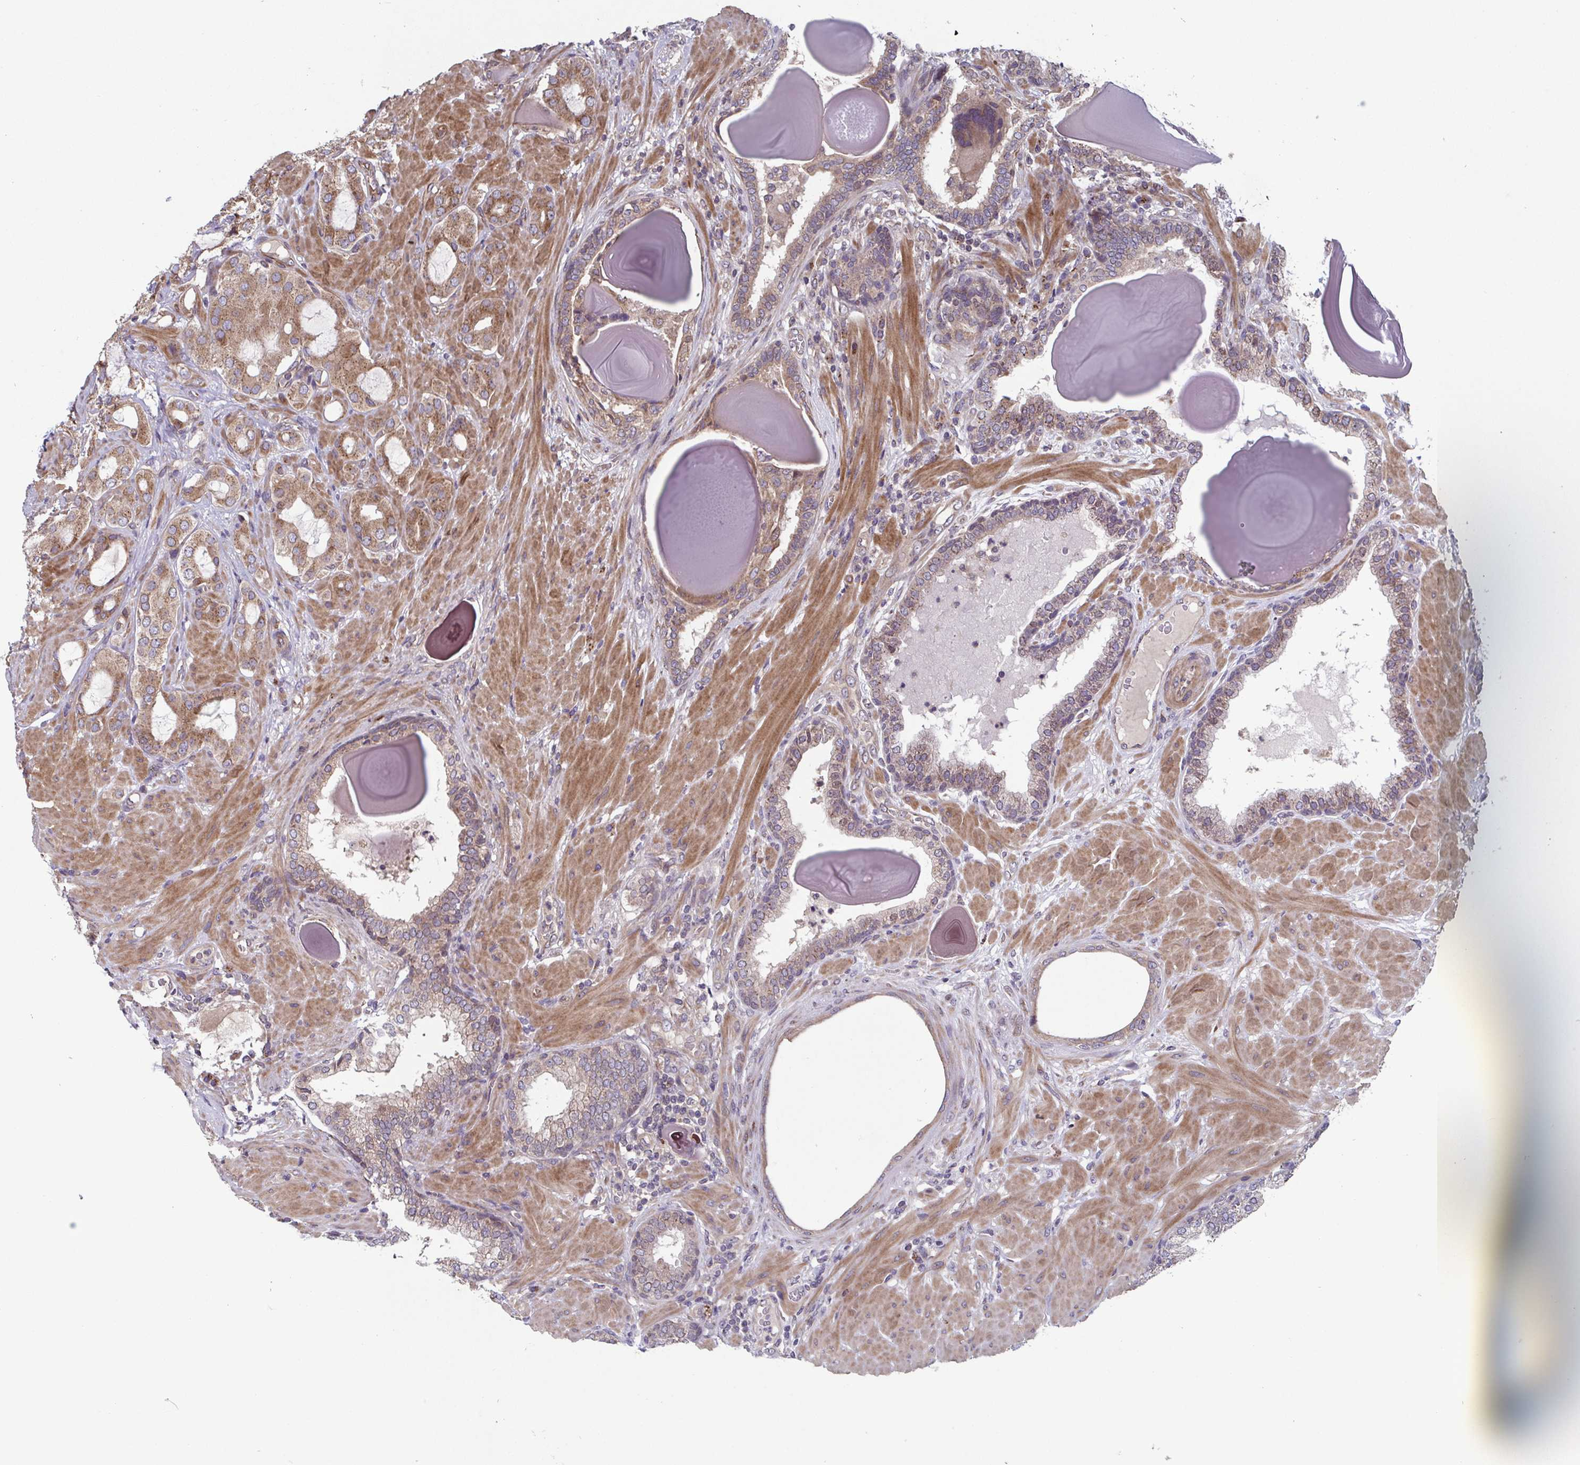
{"staining": {"intensity": "moderate", "quantity": ">75%", "location": "cytoplasmic/membranous"}, "tissue": "prostate cancer", "cell_type": "Tumor cells", "image_type": "cancer", "snomed": [{"axis": "morphology", "description": "Adenocarcinoma, Low grade"}, {"axis": "topography", "description": "Prostate"}], "caption": "Human prostate cancer (adenocarcinoma (low-grade)) stained with a protein marker demonstrates moderate staining in tumor cells.", "gene": "COPB1", "patient": {"sex": "male", "age": 57}}